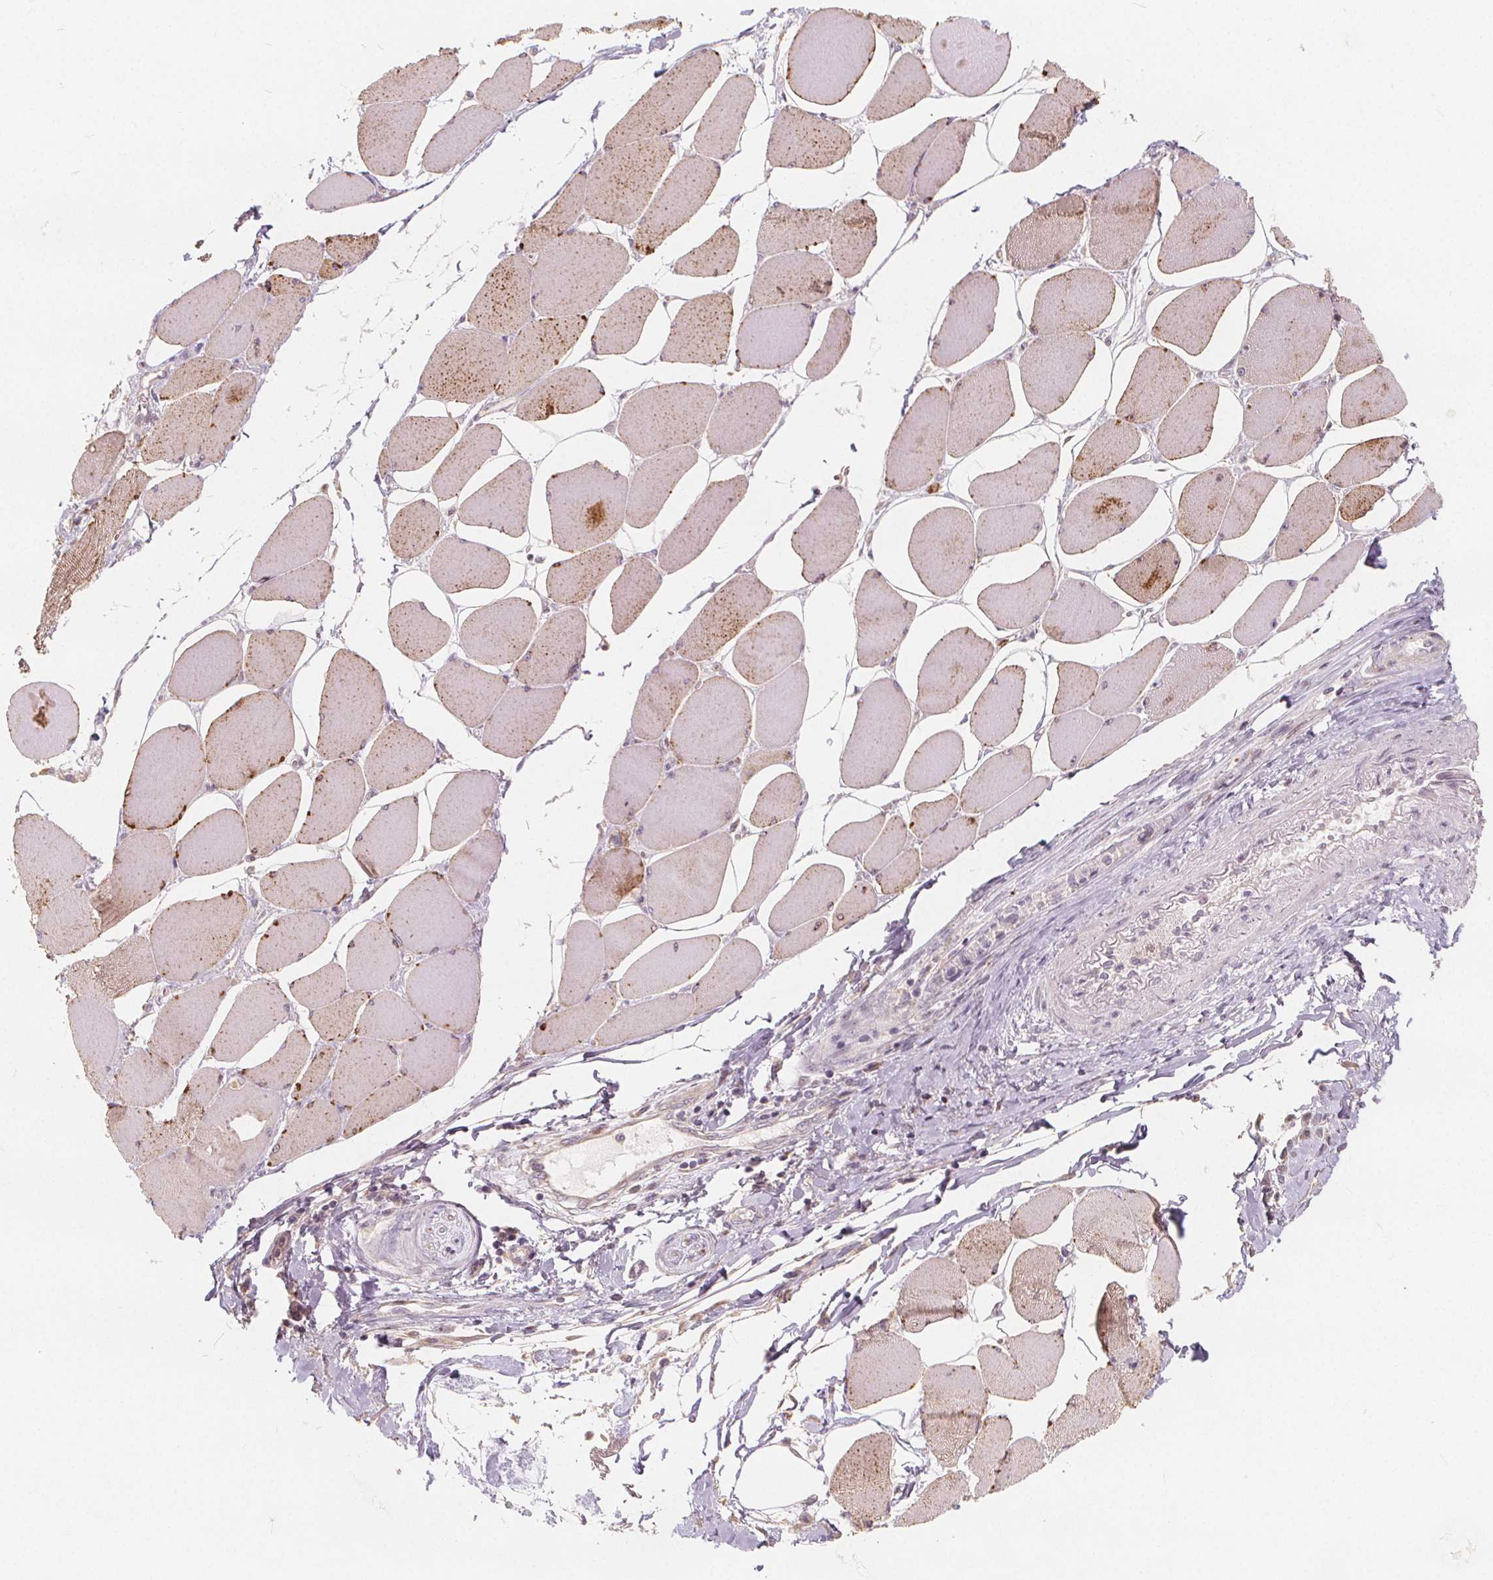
{"staining": {"intensity": "moderate", "quantity": "<25%", "location": "cytoplasmic/membranous"}, "tissue": "skeletal muscle", "cell_type": "Myocytes", "image_type": "normal", "snomed": [{"axis": "morphology", "description": "Normal tissue, NOS"}, {"axis": "topography", "description": "Skeletal muscle"}], "caption": "Immunohistochemical staining of normal human skeletal muscle shows moderate cytoplasmic/membranous protein staining in approximately <25% of myocytes. (IHC, brightfield microscopy, high magnification).", "gene": "DRC3", "patient": {"sex": "female", "age": 75}}